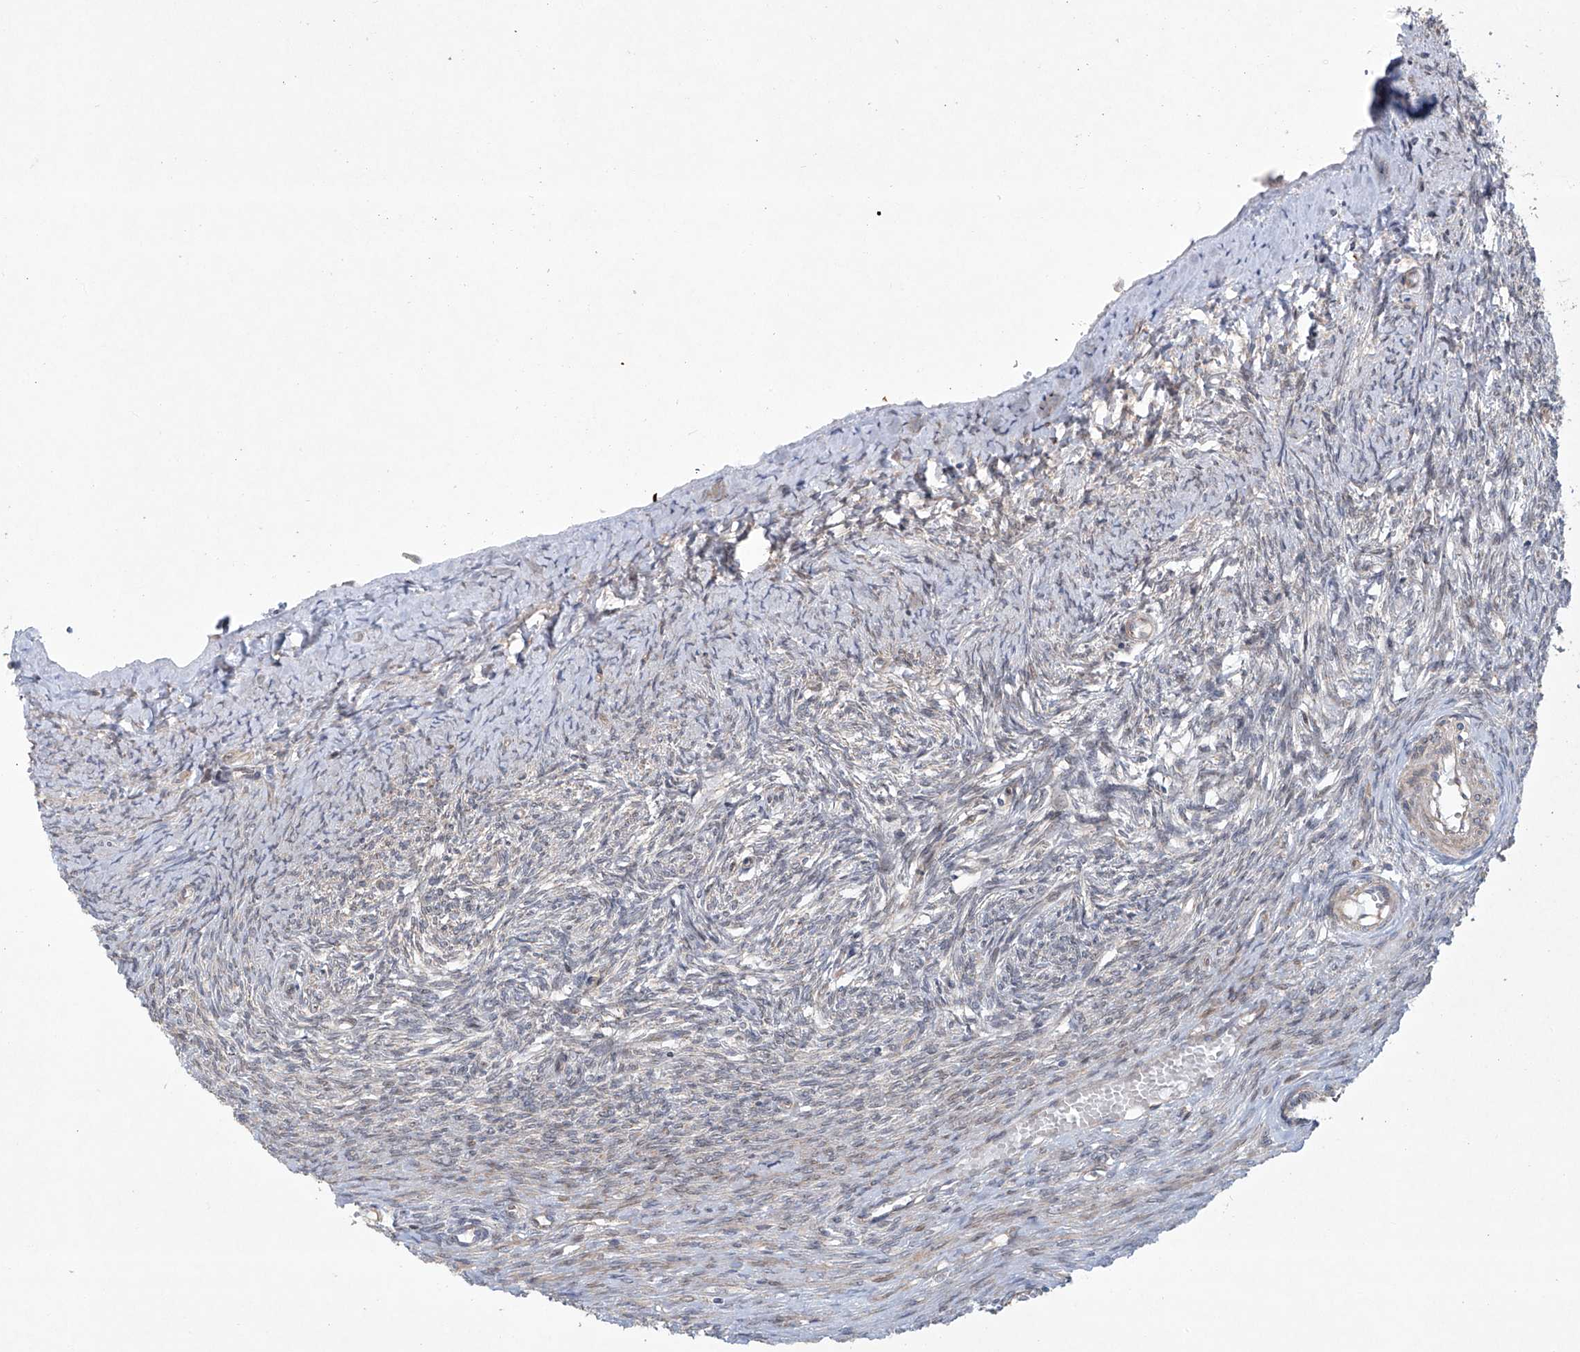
{"staining": {"intensity": "weak", "quantity": ">75%", "location": "cytoplasmic/membranous"}, "tissue": "ovary", "cell_type": "Follicle cells", "image_type": "normal", "snomed": [{"axis": "morphology", "description": "Adenocarcinoma, NOS"}, {"axis": "topography", "description": "Endometrium"}], "caption": "Immunohistochemistry staining of benign ovary, which displays low levels of weak cytoplasmic/membranous positivity in approximately >75% of follicle cells indicating weak cytoplasmic/membranous protein positivity. The staining was performed using DAB (brown) for protein detection and nuclei were counterstained in hematoxylin (blue).", "gene": "KLC4", "patient": {"sex": "female", "age": 32}}